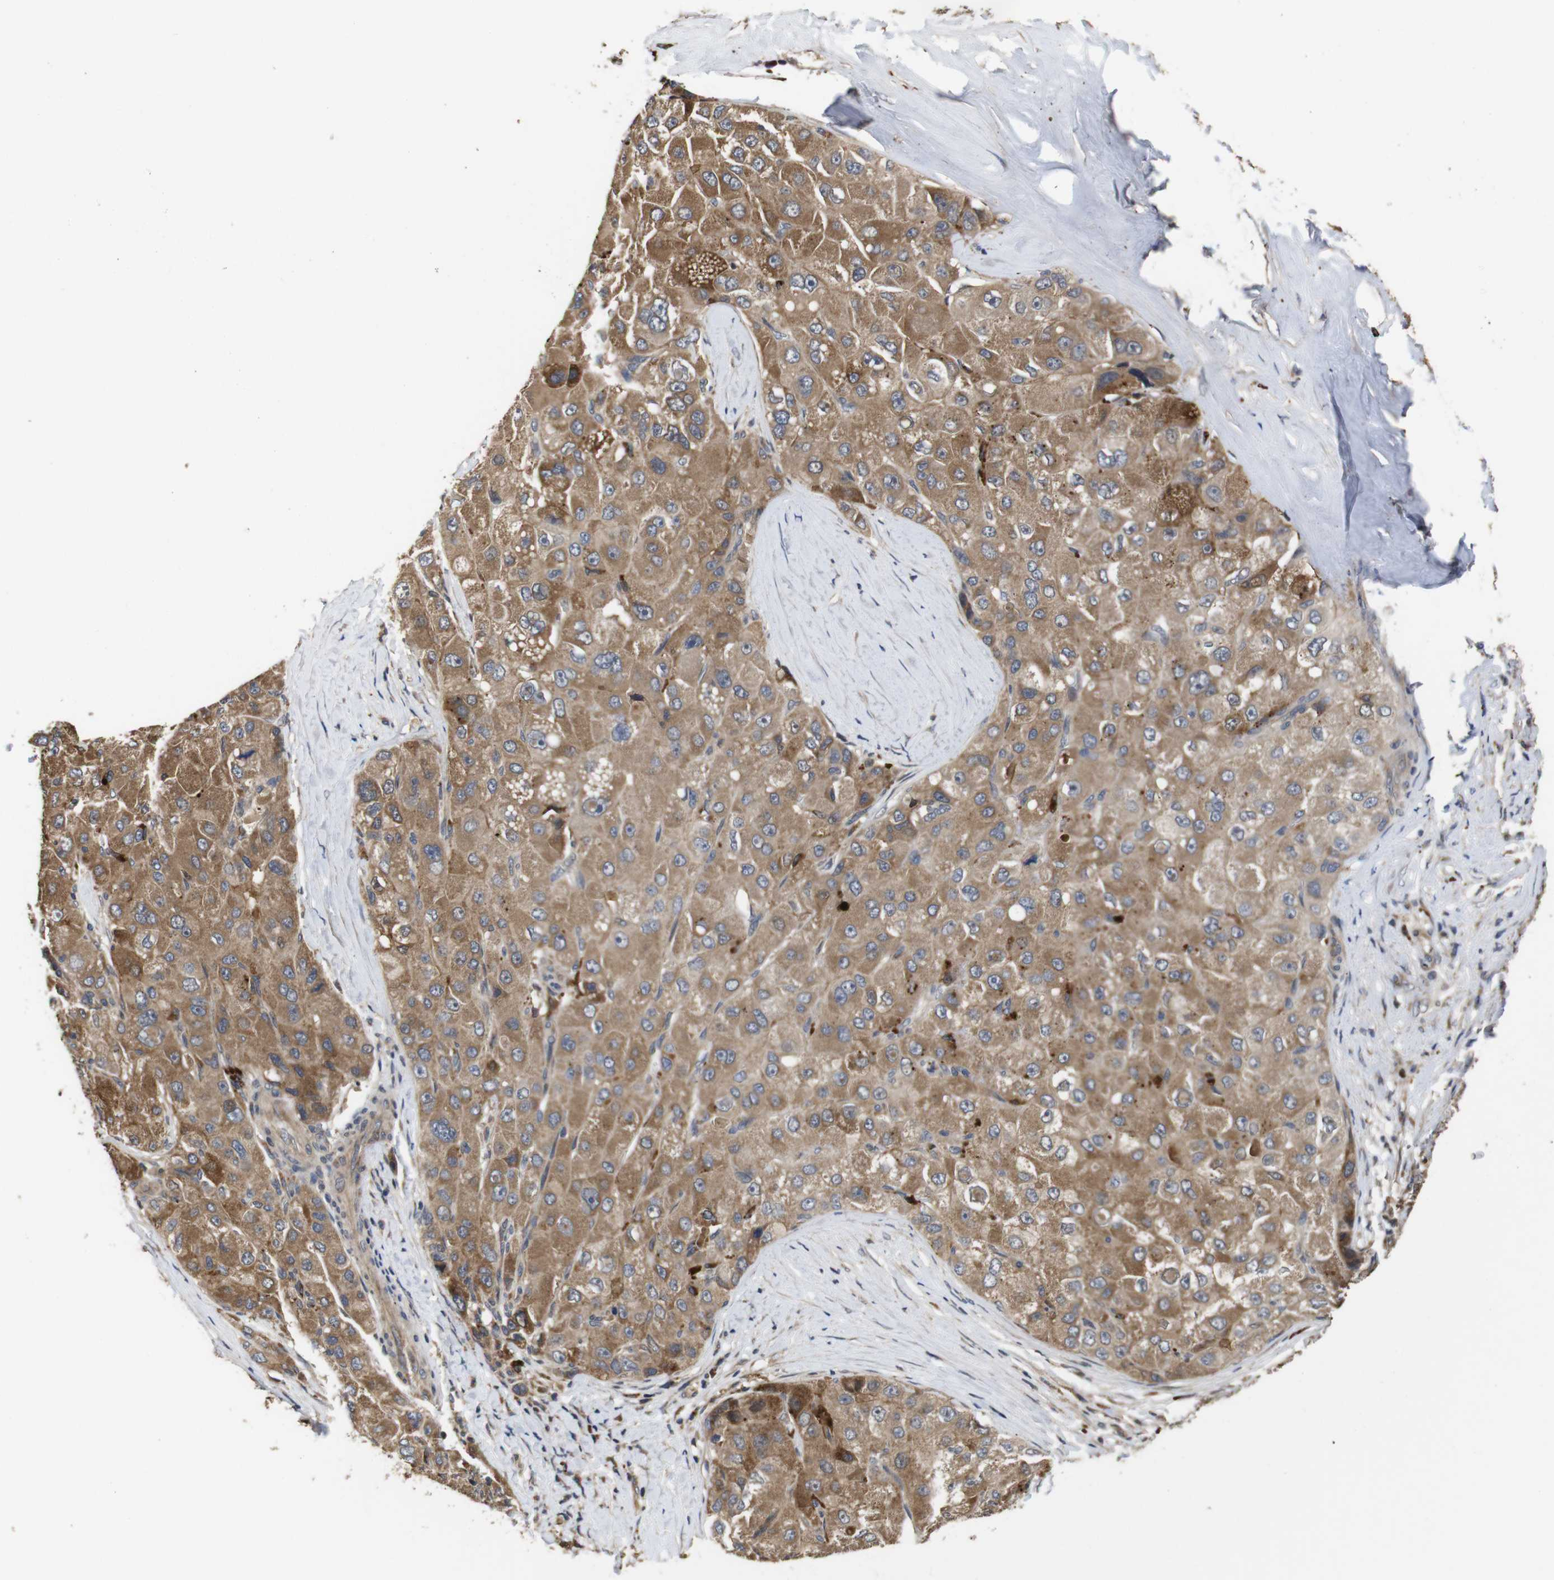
{"staining": {"intensity": "moderate", "quantity": ">75%", "location": "cytoplasmic/membranous"}, "tissue": "liver cancer", "cell_type": "Tumor cells", "image_type": "cancer", "snomed": [{"axis": "morphology", "description": "Carcinoma, Hepatocellular, NOS"}, {"axis": "topography", "description": "Liver"}], "caption": "Liver hepatocellular carcinoma tissue reveals moderate cytoplasmic/membranous staining in about >75% of tumor cells", "gene": "PTPN14", "patient": {"sex": "male", "age": 80}}